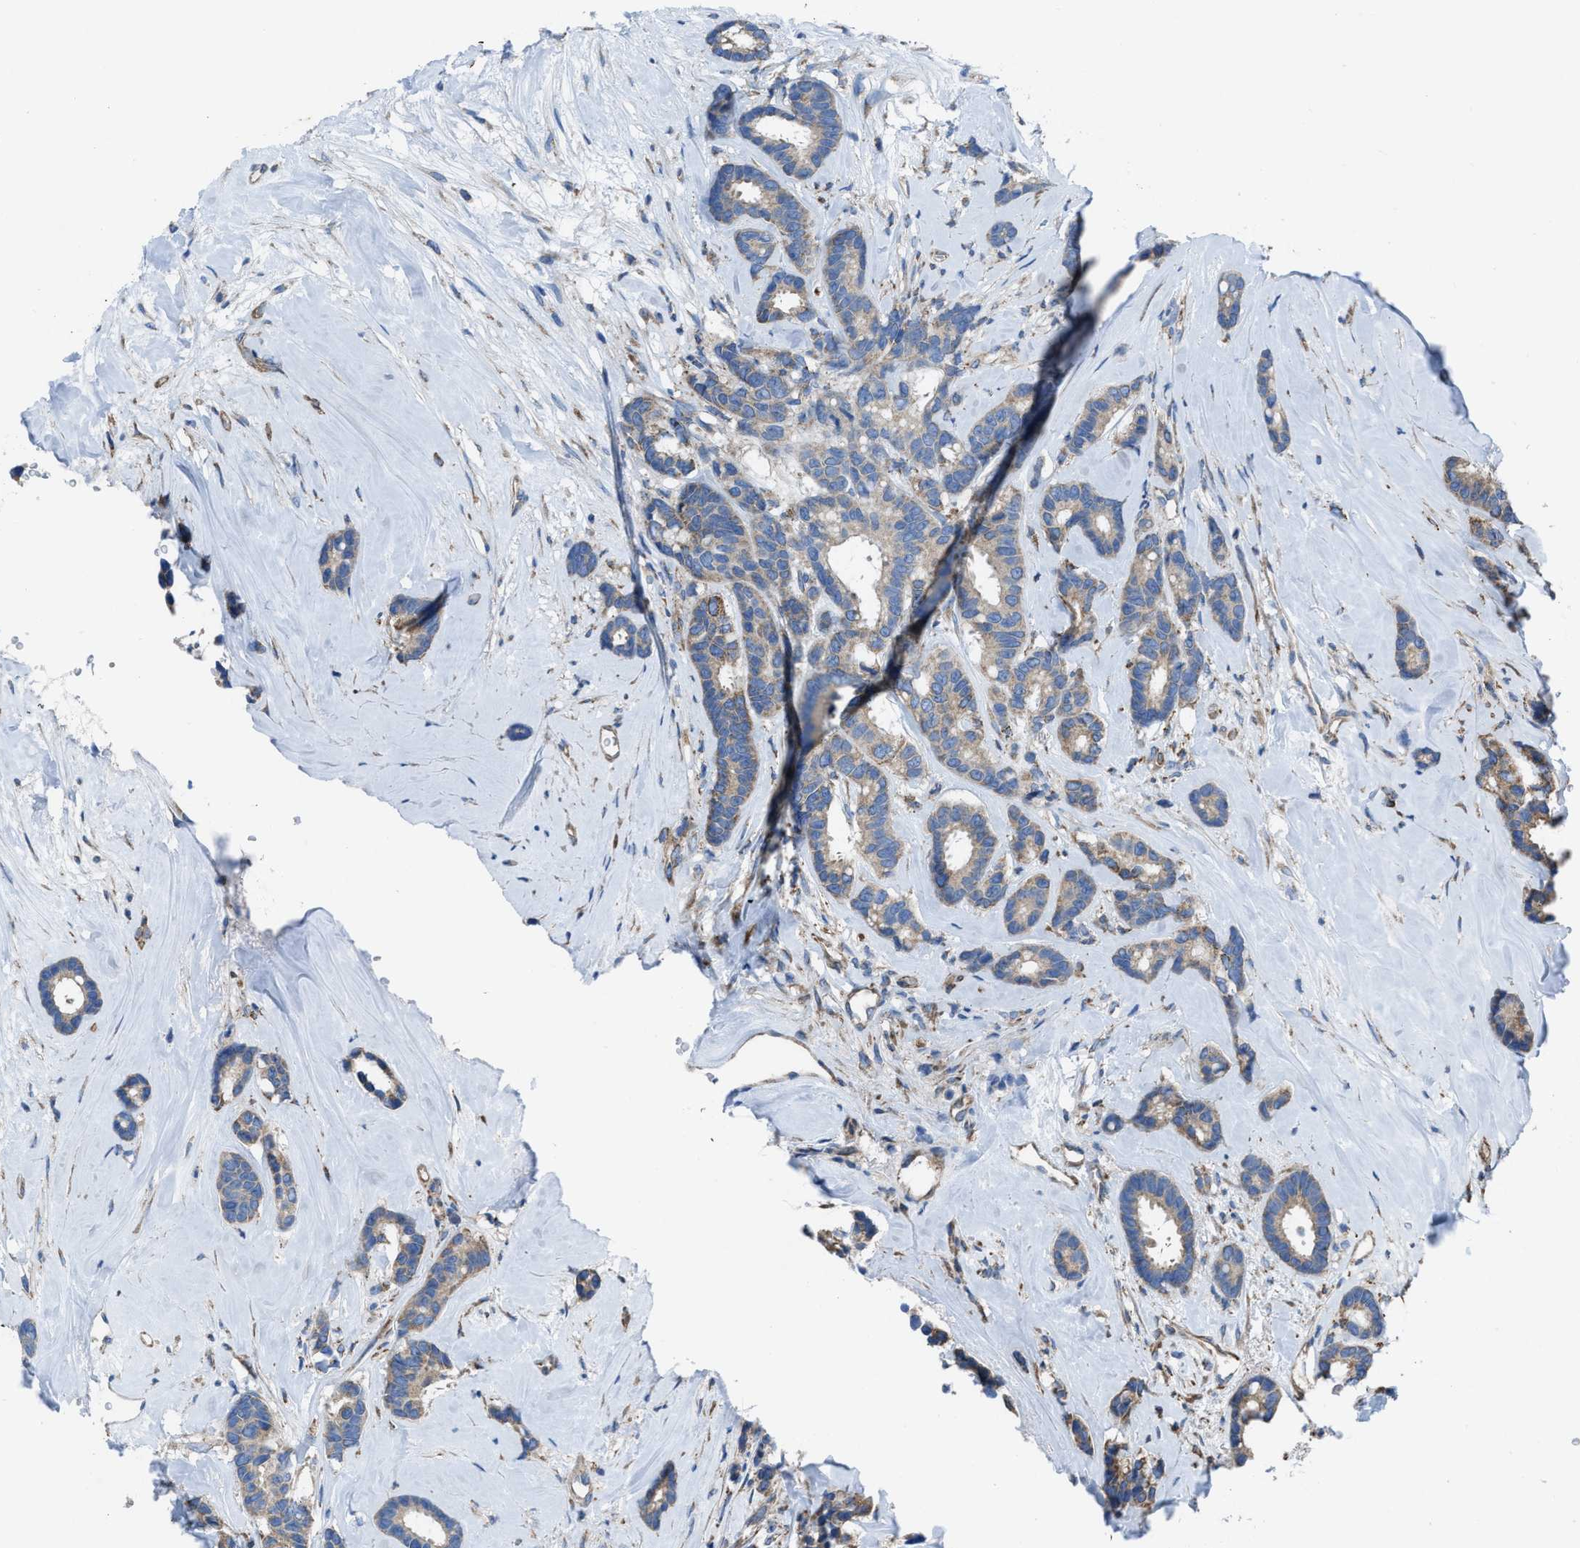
{"staining": {"intensity": "weak", "quantity": ">75%", "location": "cytoplasmic/membranous"}, "tissue": "breast cancer", "cell_type": "Tumor cells", "image_type": "cancer", "snomed": [{"axis": "morphology", "description": "Duct carcinoma"}, {"axis": "topography", "description": "Breast"}], "caption": "Infiltrating ductal carcinoma (breast) stained with DAB (3,3'-diaminobenzidine) IHC displays low levels of weak cytoplasmic/membranous positivity in approximately >75% of tumor cells.", "gene": "DOLPP1", "patient": {"sex": "female", "age": 87}}